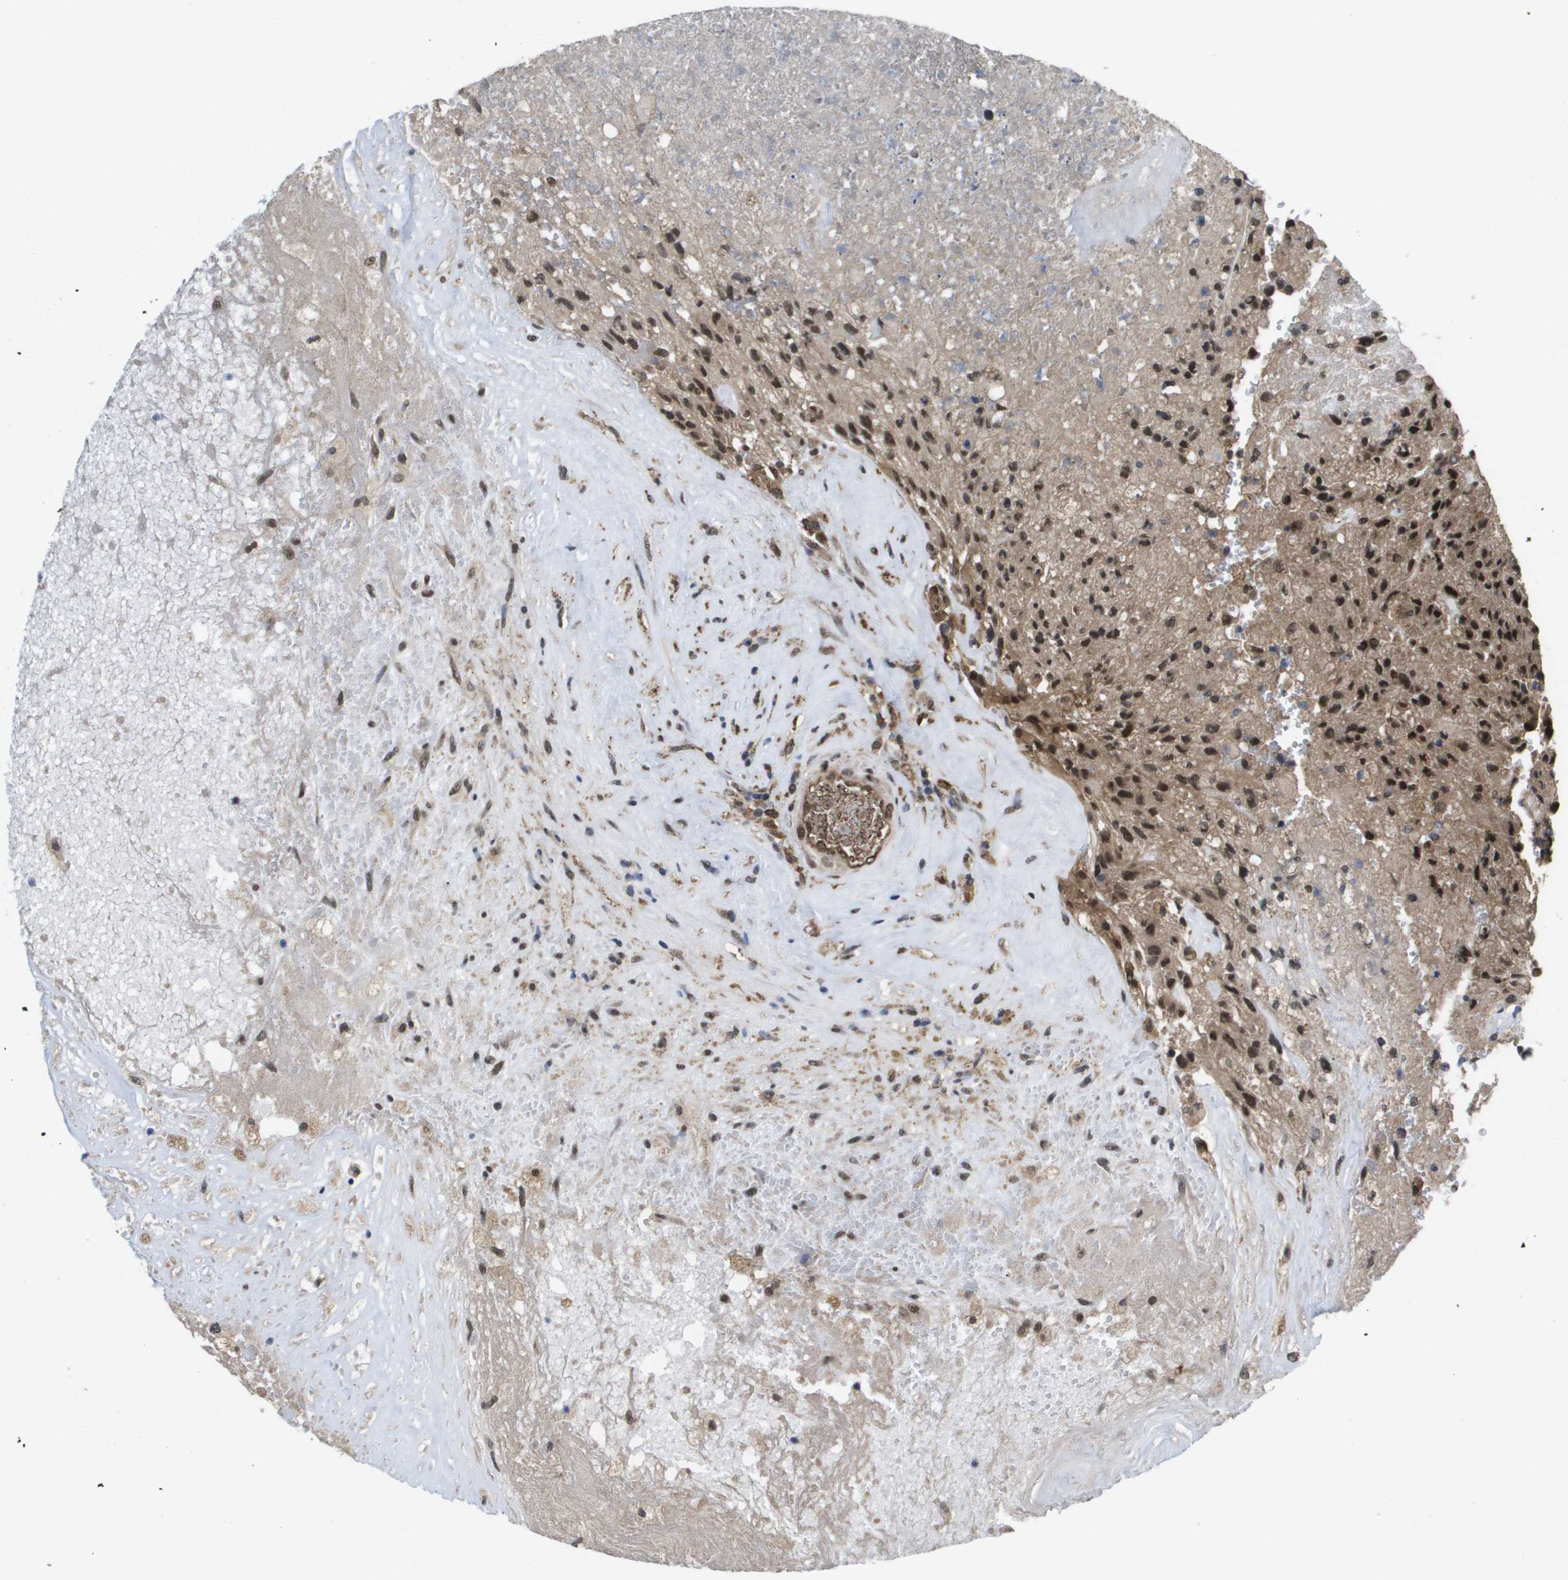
{"staining": {"intensity": "strong", "quantity": ">75%", "location": "cytoplasmic/membranous,nuclear"}, "tissue": "glioma", "cell_type": "Tumor cells", "image_type": "cancer", "snomed": [{"axis": "morphology", "description": "Normal tissue, NOS"}, {"axis": "morphology", "description": "Glioma, malignant, High grade"}, {"axis": "topography", "description": "Cerebral cortex"}], "caption": "A brown stain highlights strong cytoplasmic/membranous and nuclear expression of a protein in glioma tumor cells. The protein is stained brown, and the nuclei are stained in blue (DAB IHC with brightfield microscopy, high magnification).", "gene": "AMBRA1", "patient": {"sex": "male", "age": 56}}